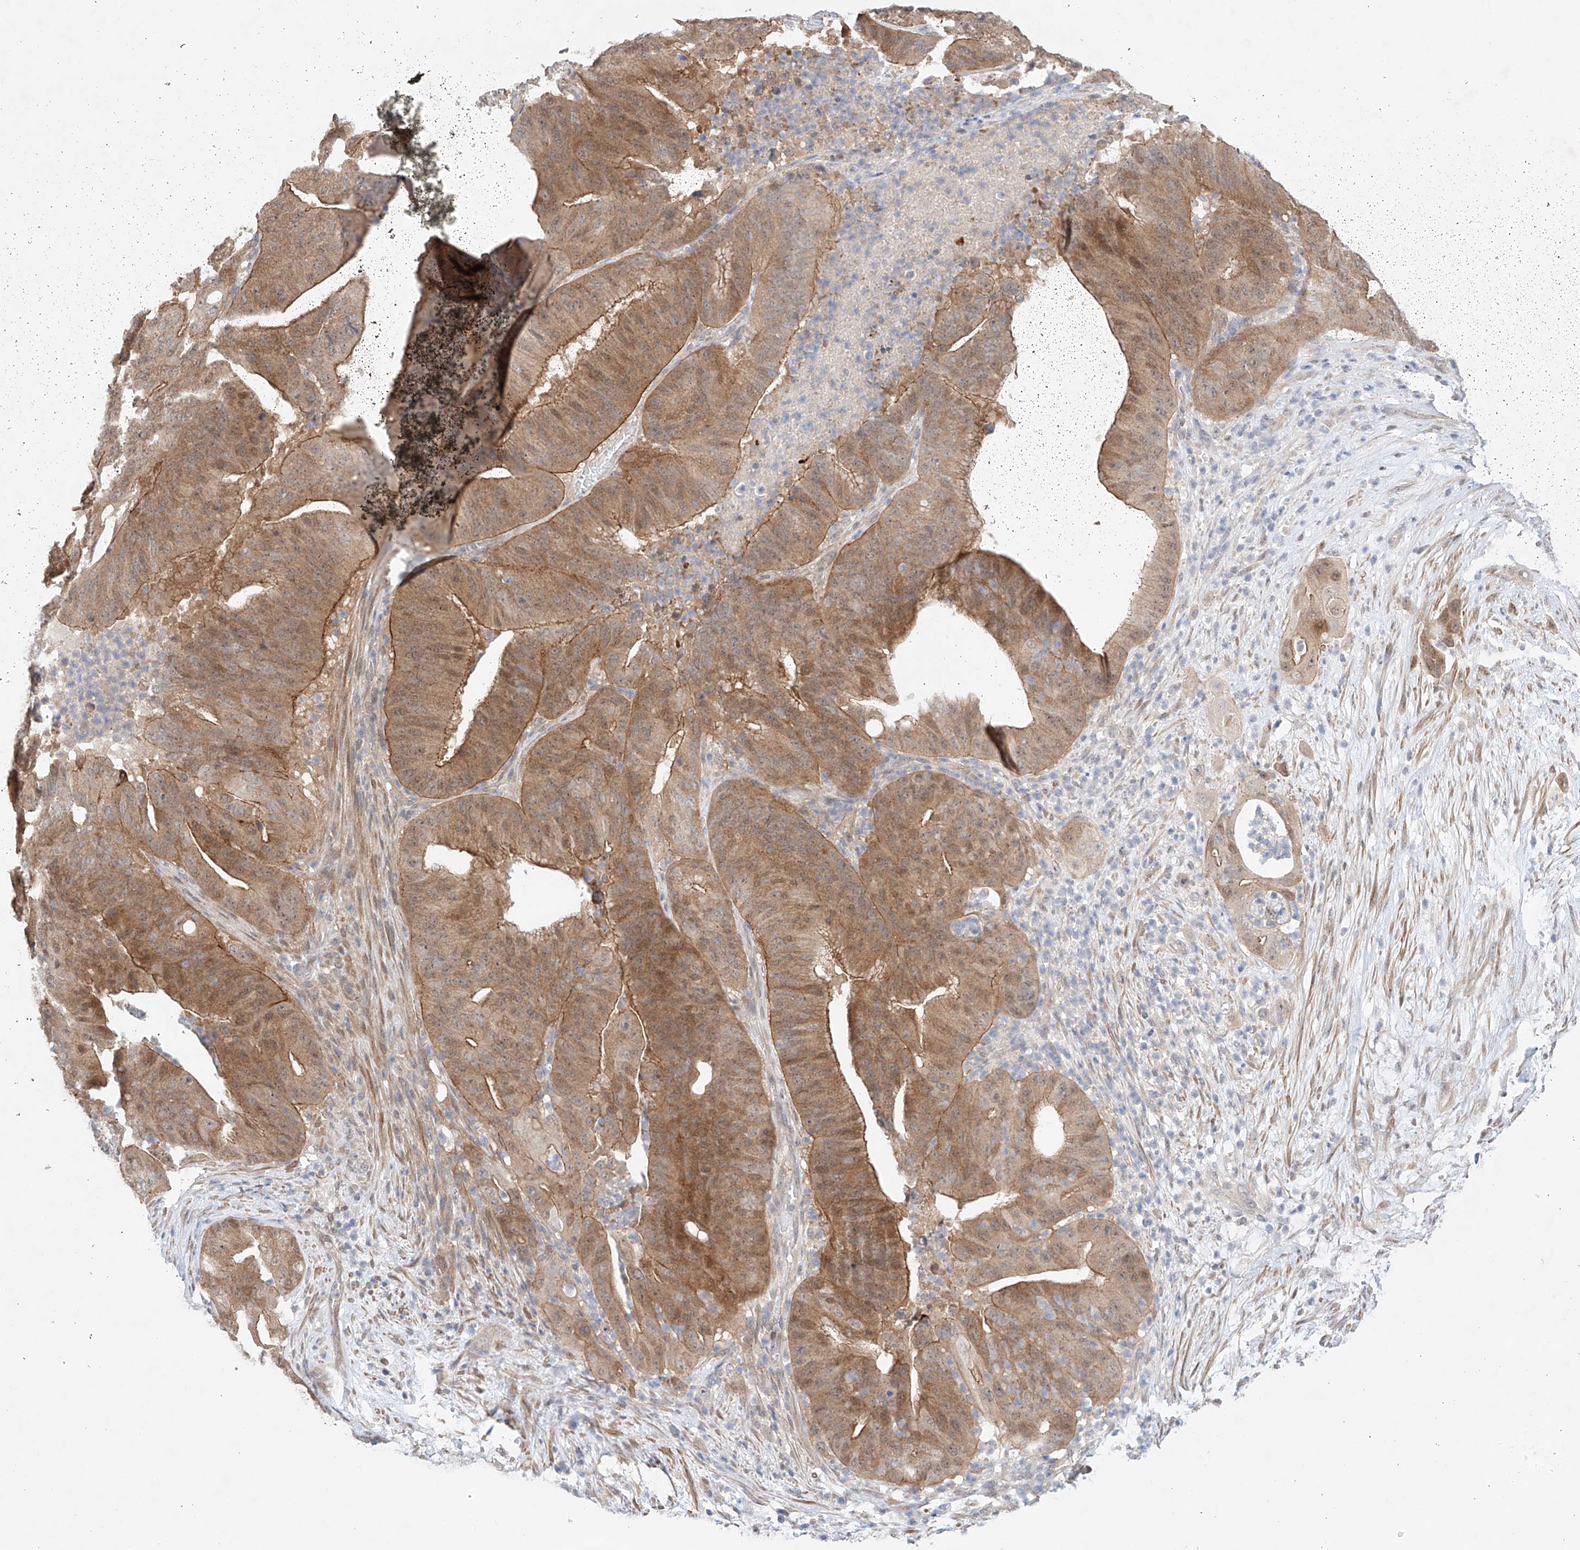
{"staining": {"intensity": "moderate", "quantity": ">75%", "location": "cytoplasmic/membranous"}, "tissue": "pancreatic cancer", "cell_type": "Tumor cells", "image_type": "cancer", "snomed": [{"axis": "morphology", "description": "Adenocarcinoma, NOS"}, {"axis": "topography", "description": "Pancreas"}], "caption": "Brown immunohistochemical staining in adenocarcinoma (pancreatic) demonstrates moderate cytoplasmic/membranous staining in about >75% of tumor cells.", "gene": "TSR2", "patient": {"sex": "female", "age": 77}}